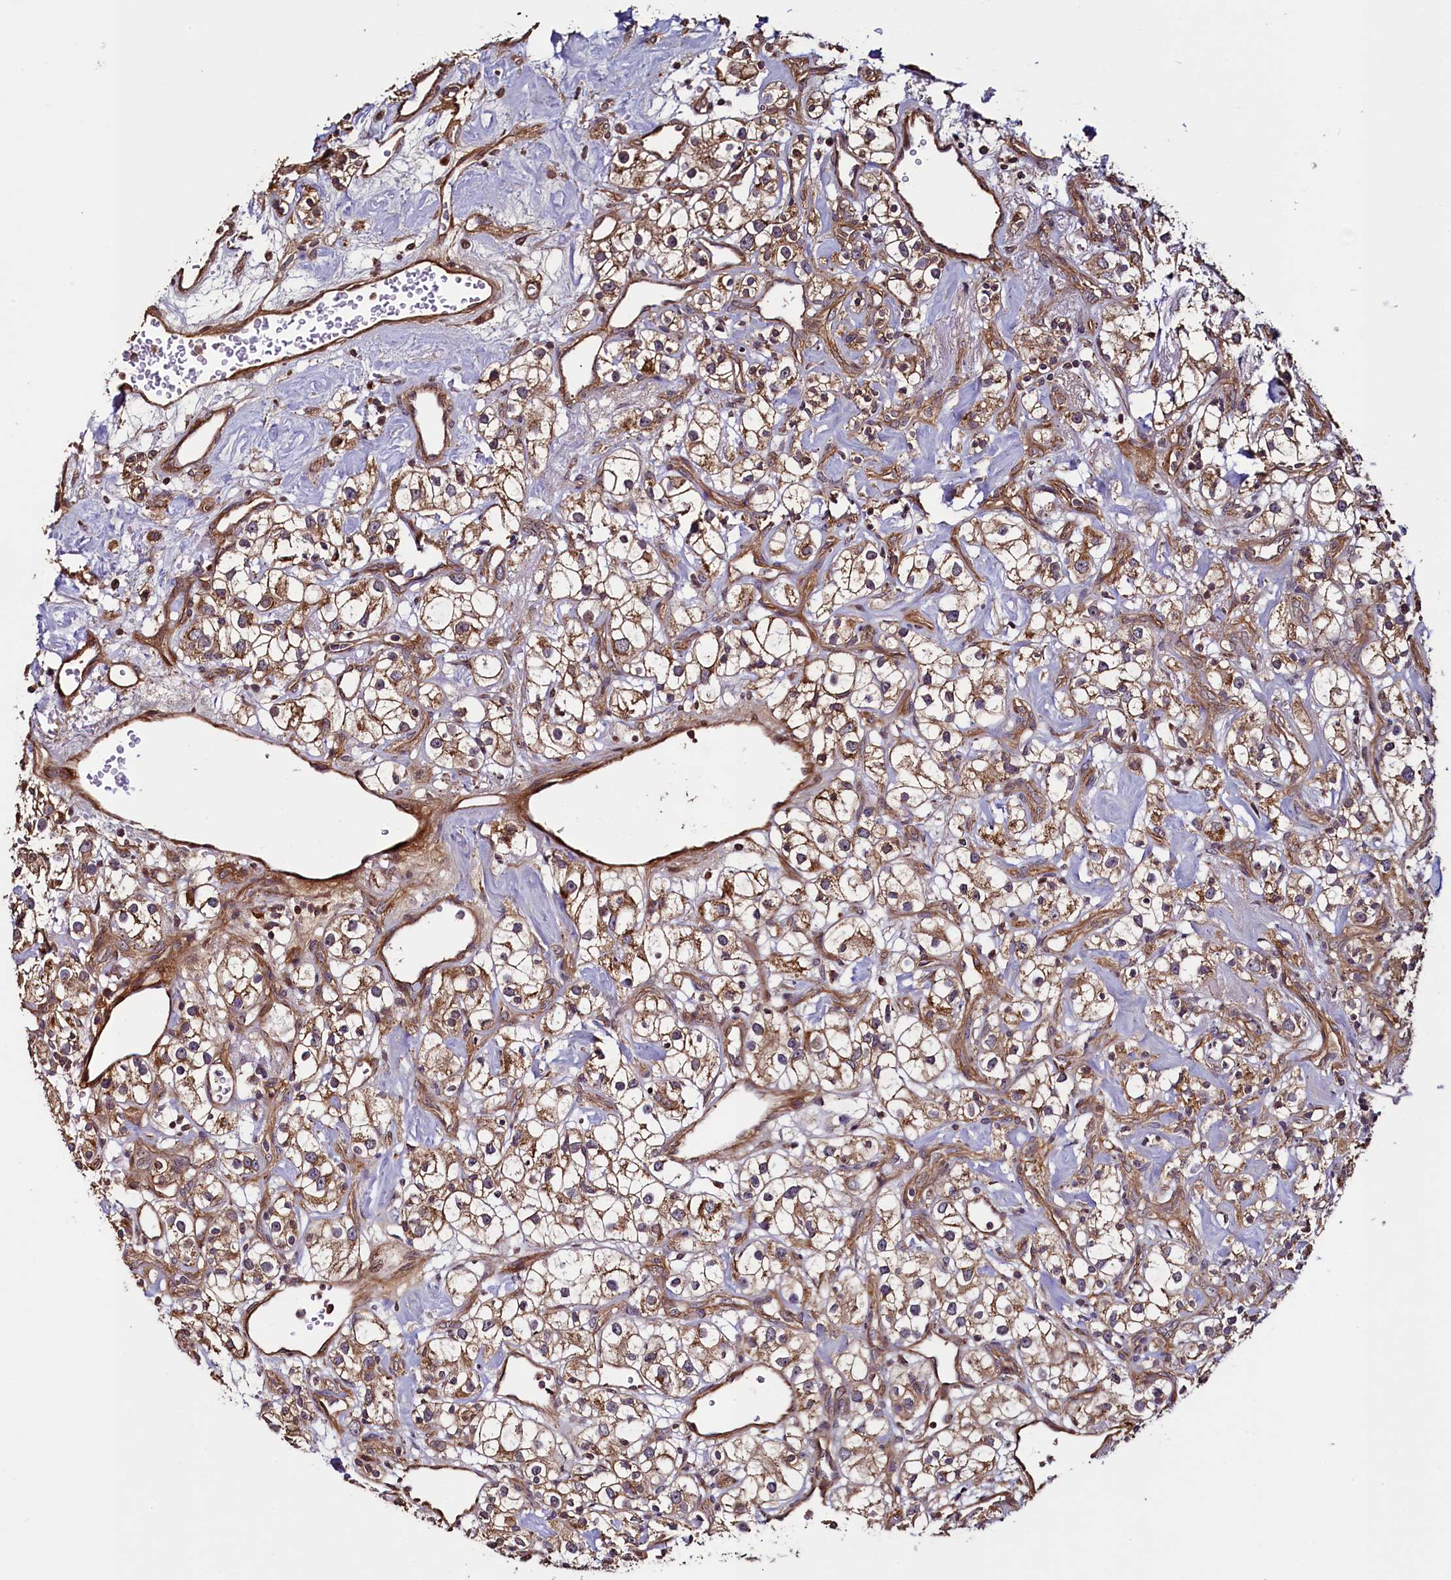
{"staining": {"intensity": "moderate", "quantity": ">75%", "location": "cytoplasmic/membranous"}, "tissue": "renal cancer", "cell_type": "Tumor cells", "image_type": "cancer", "snomed": [{"axis": "morphology", "description": "Adenocarcinoma, NOS"}, {"axis": "topography", "description": "Kidney"}], "caption": "Renal cancer (adenocarcinoma) stained with DAB (3,3'-diaminobenzidine) IHC displays medium levels of moderate cytoplasmic/membranous positivity in about >75% of tumor cells.", "gene": "RBFA", "patient": {"sex": "male", "age": 77}}